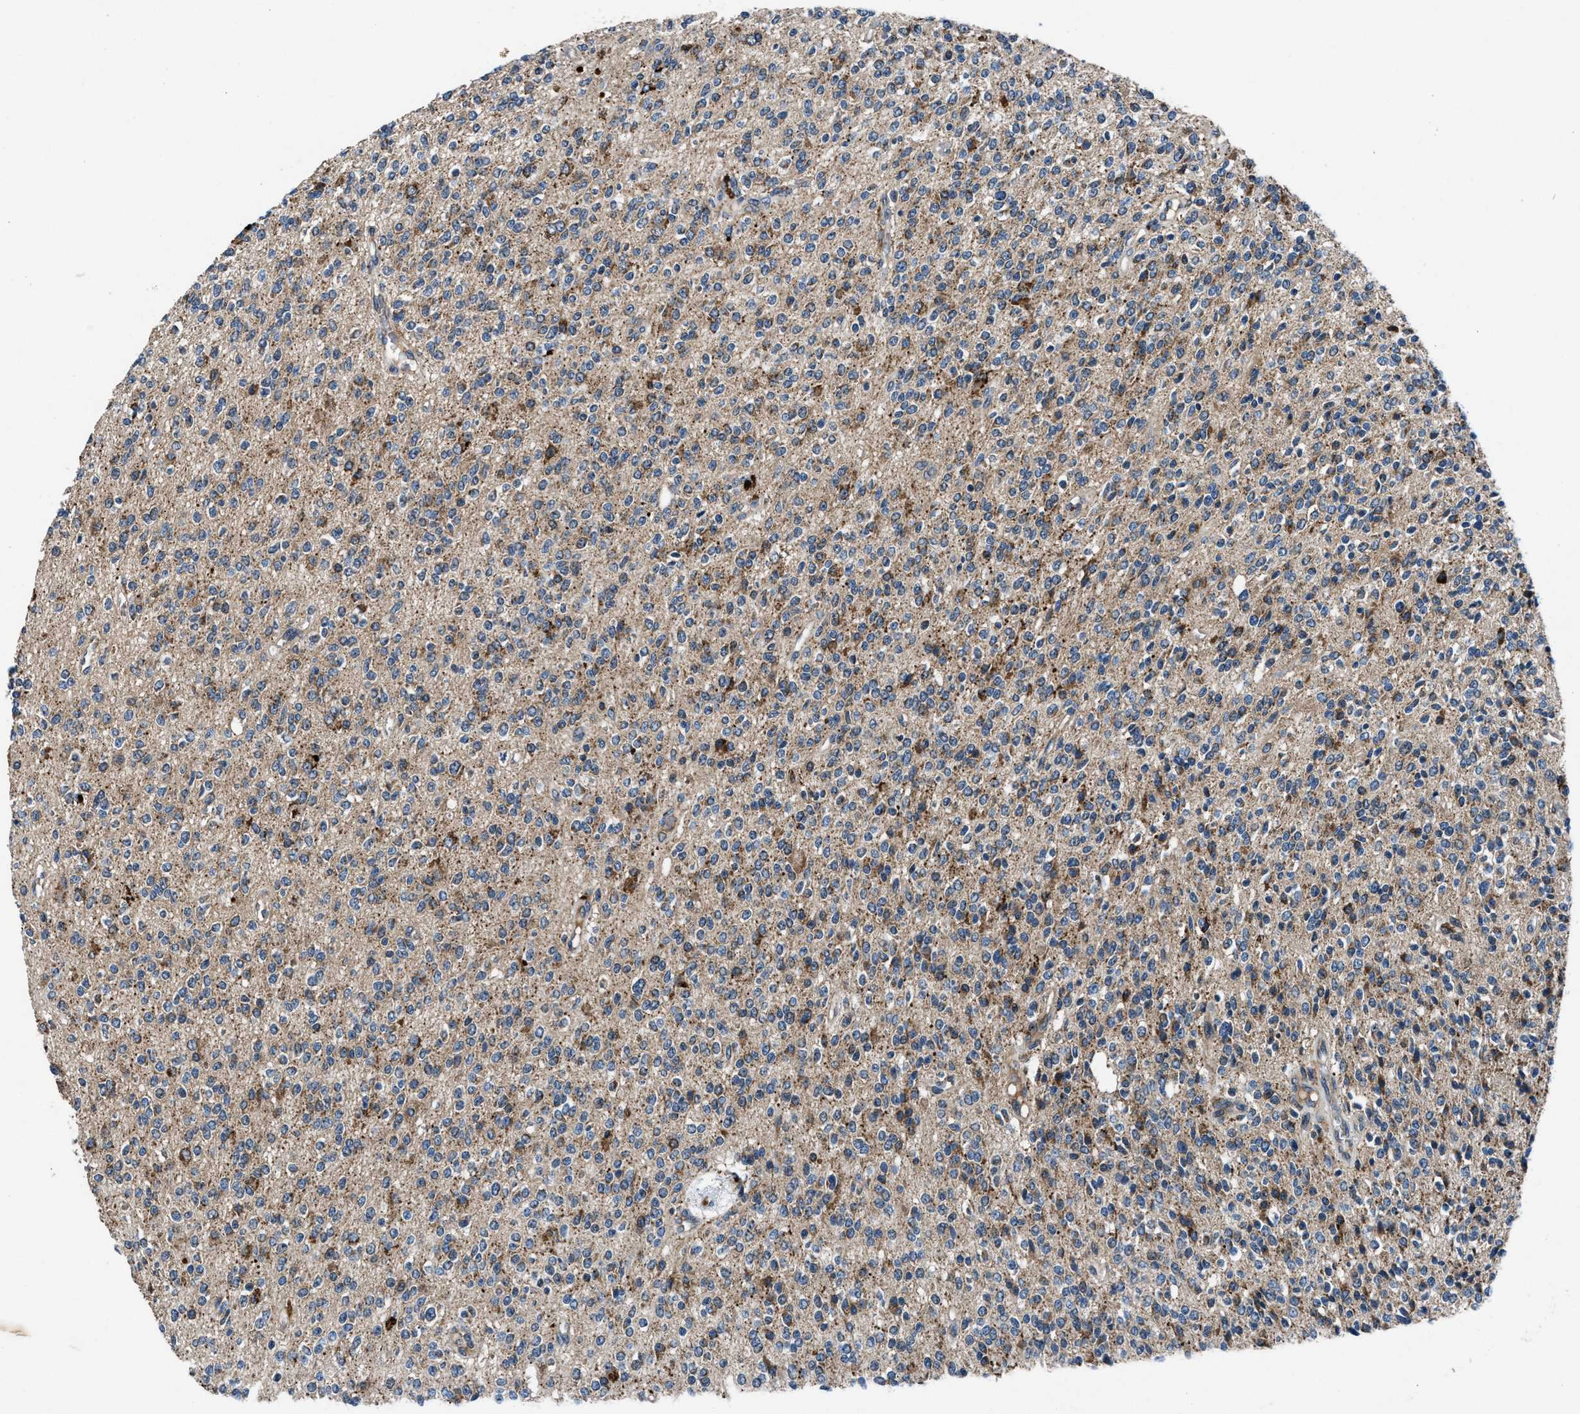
{"staining": {"intensity": "weak", "quantity": "<25%", "location": "cytoplasmic/membranous"}, "tissue": "glioma", "cell_type": "Tumor cells", "image_type": "cancer", "snomed": [{"axis": "morphology", "description": "Glioma, malignant, High grade"}, {"axis": "topography", "description": "Brain"}], "caption": "DAB (3,3'-diaminobenzidine) immunohistochemical staining of glioma shows no significant positivity in tumor cells.", "gene": "FAM221A", "patient": {"sex": "male", "age": 34}}